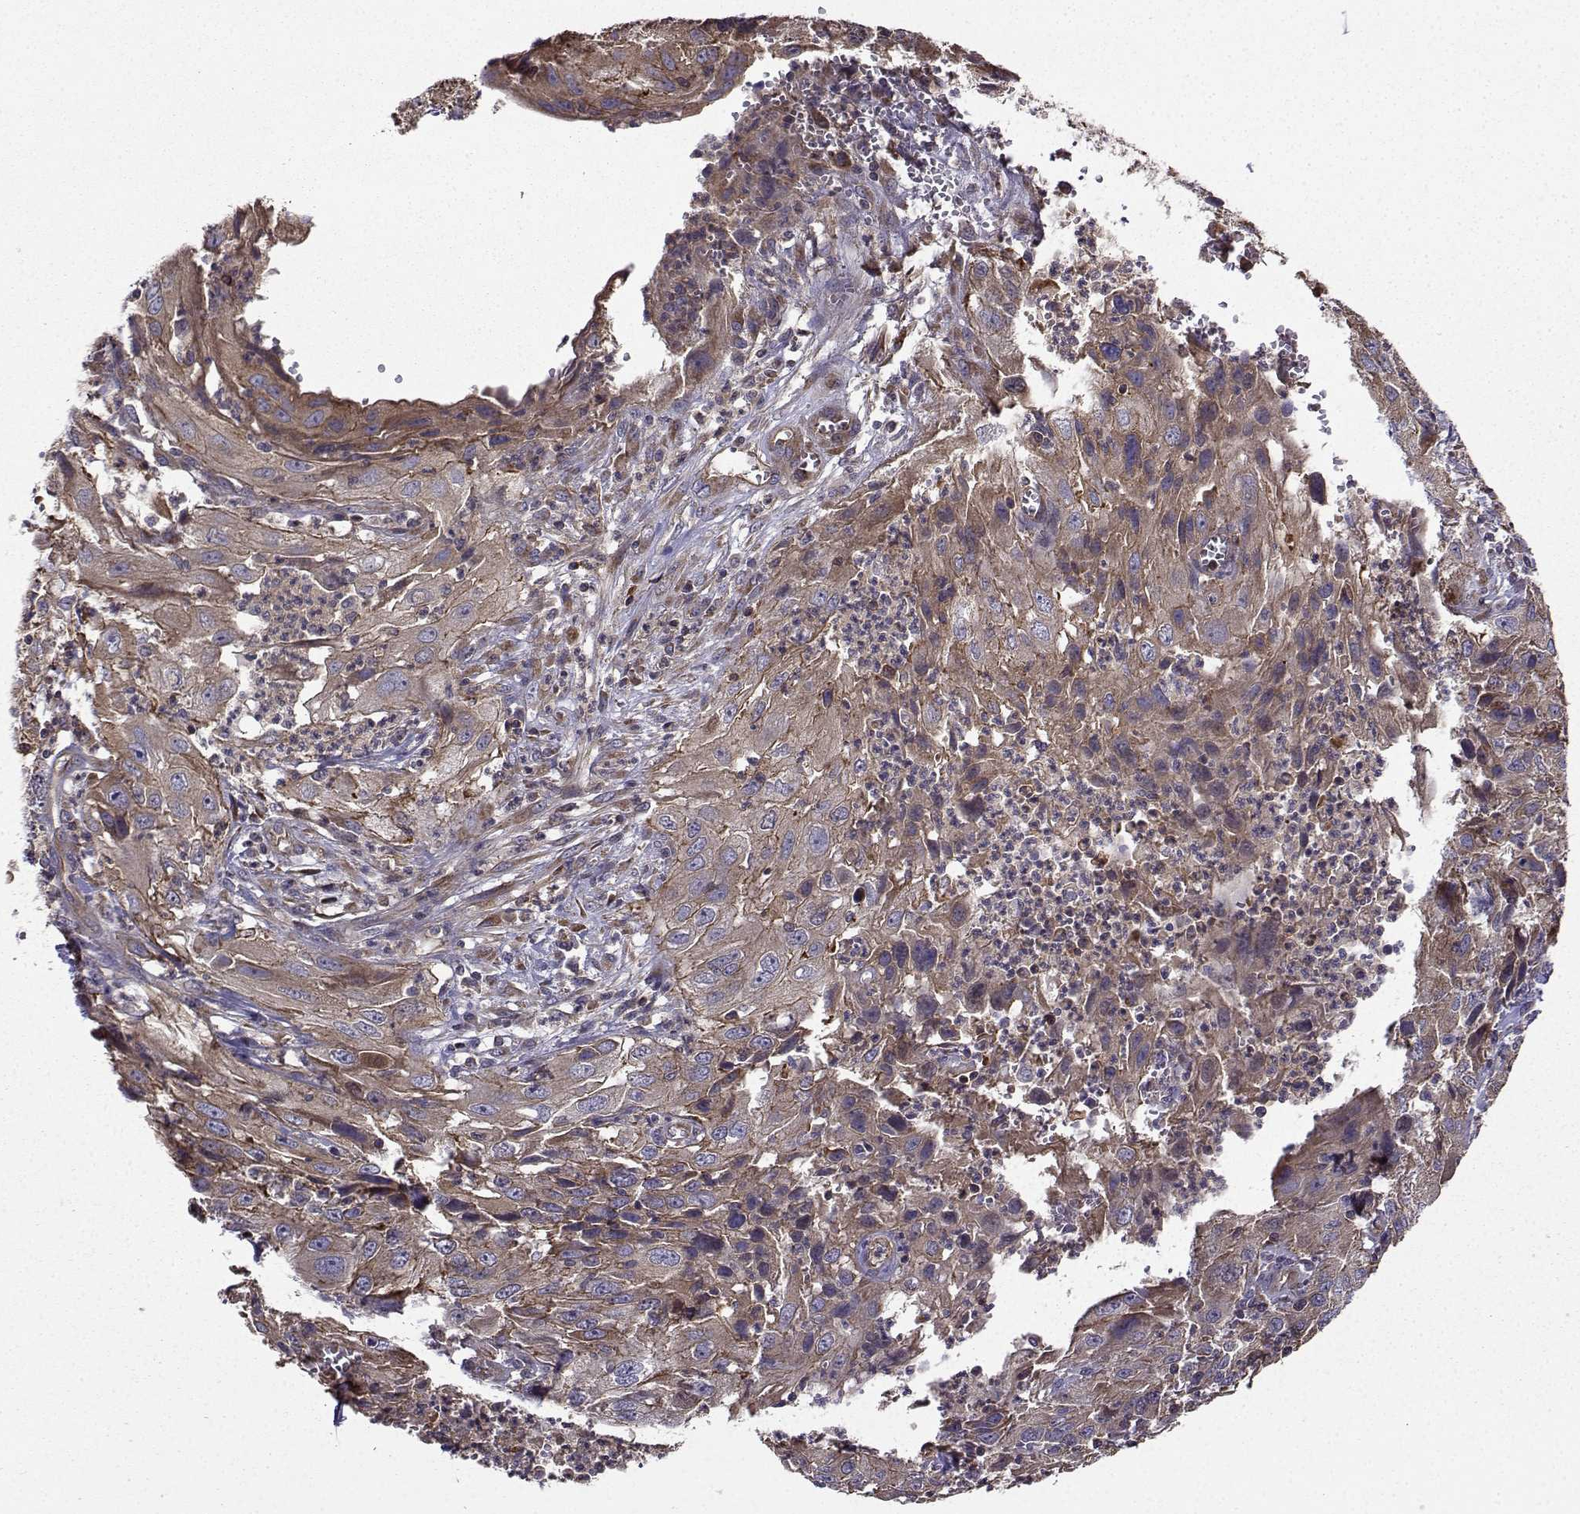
{"staining": {"intensity": "moderate", "quantity": ">75%", "location": "cytoplasmic/membranous"}, "tissue": "cervical cancer", "cell_type": "Tumor cells", "image_type": "cancer", "snomed": [{"axis": "morphology", "description": "Squamous cell carcinoma, NOS"}, {"axis": "topography", "description": "Cervix"}], "caption": "An IHC photomicrograph of tumor tissue is shown. Protein staining in brown shows moderate cytoplasmic/membranous positivity in cervical cancer (squamous cell carcinoma) within tumor cells.", "gene": "ITGB8", "patient": {"sex": "female", "age": 32}}